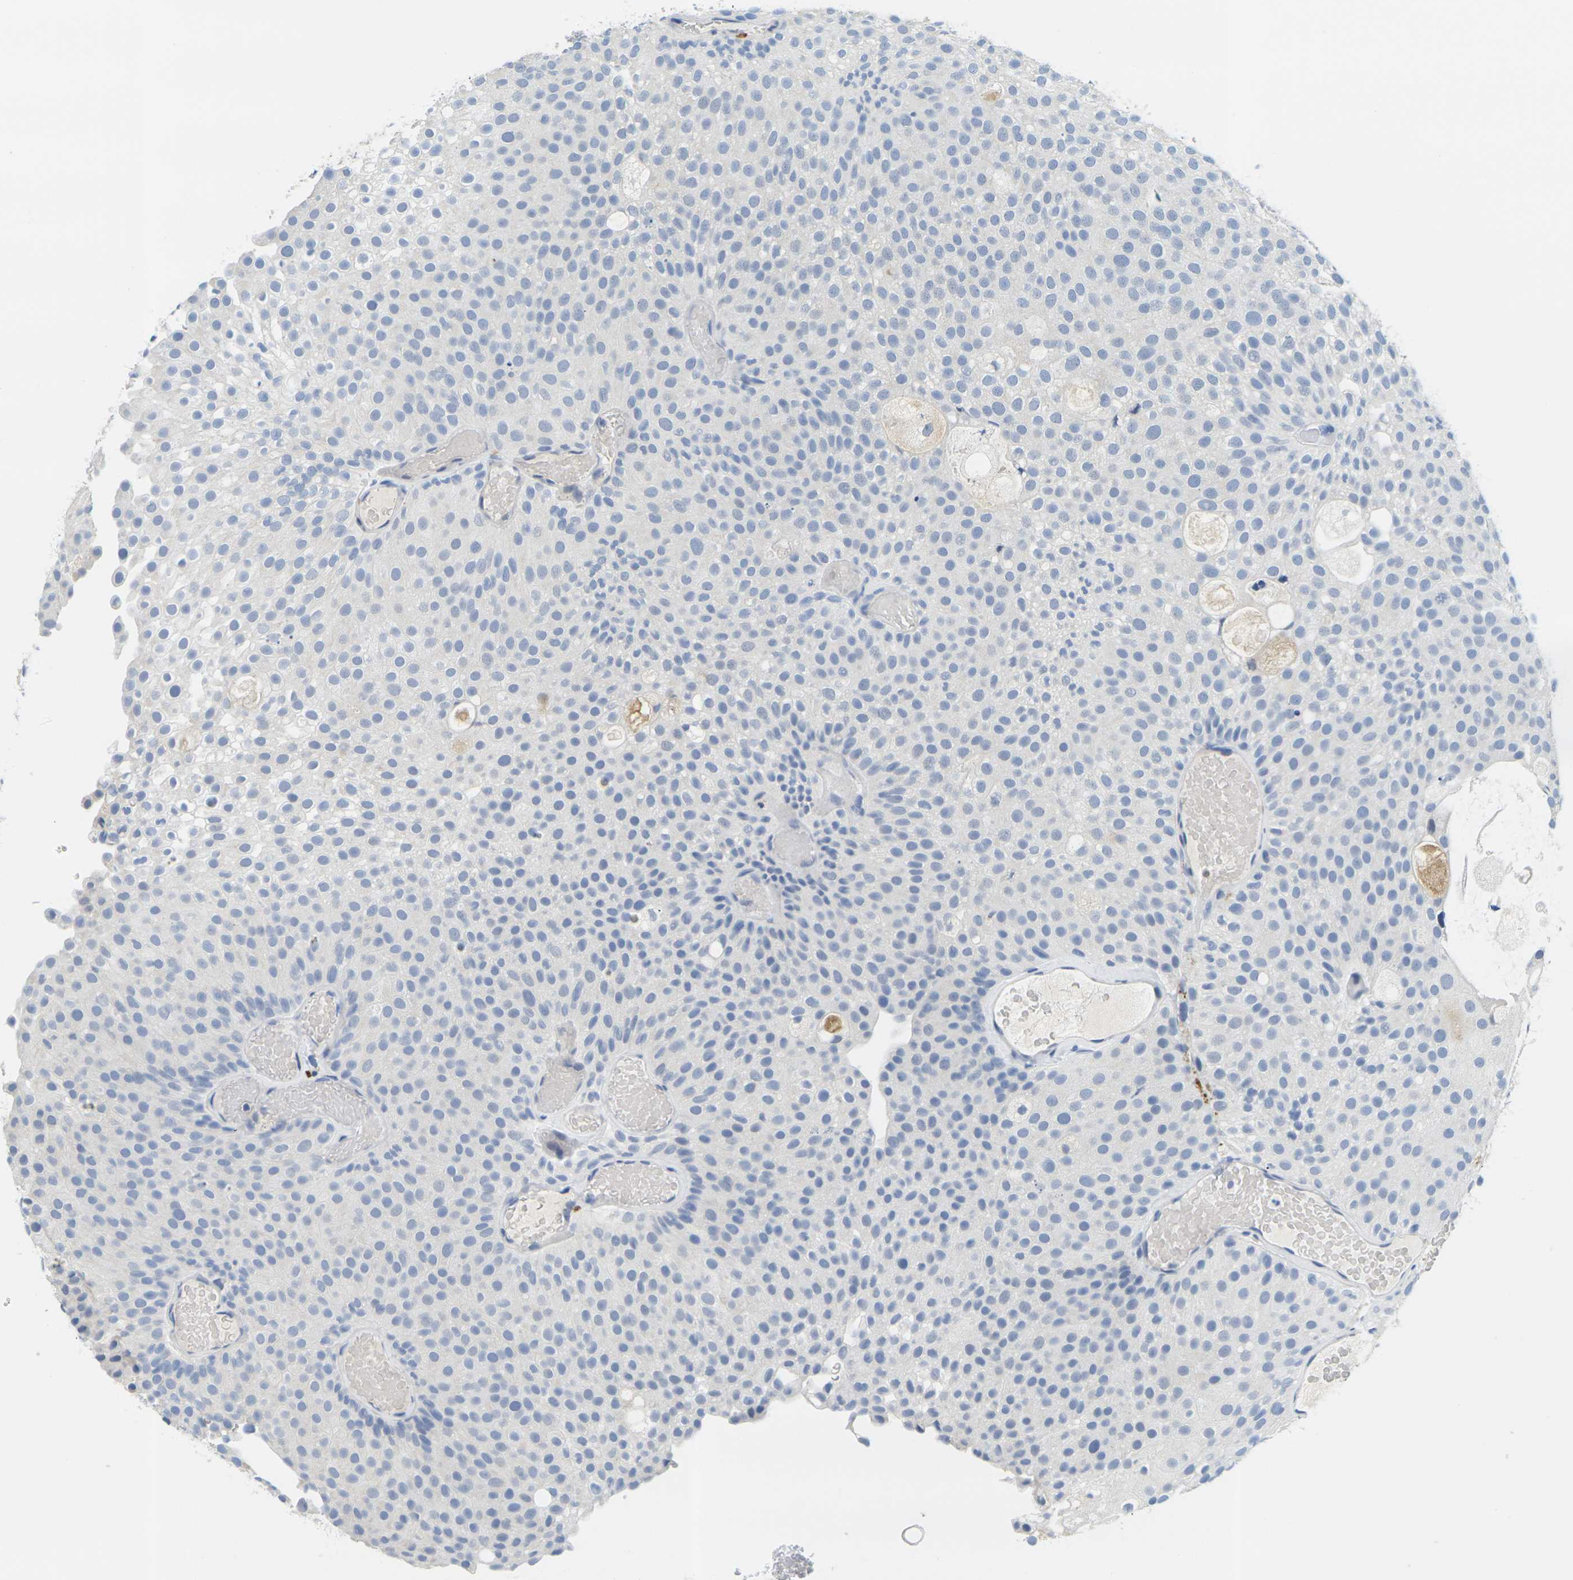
{"staining": {"intensity": "negative", "quantity": "none", "location": "none"}, "tissue": "urothelial cancer", "cell_type": "Tumor cells", "image_type": "cancer", "snomed": [{"axis": "morphology", "description": "Urothelial carcinoma, Low grade"}, {"axis": "topography", "description": "Urinary bladder"}], "caption": "IHC micrograph of neoplastic tissue: human low-grade urothelial carcinoma stained with DAB (3,3'-diaminobenzidine) demonstrates no significant protein staining in tumor cells.", "gene": "GPR15", "patient": {"sex": "male", "age": 78}}